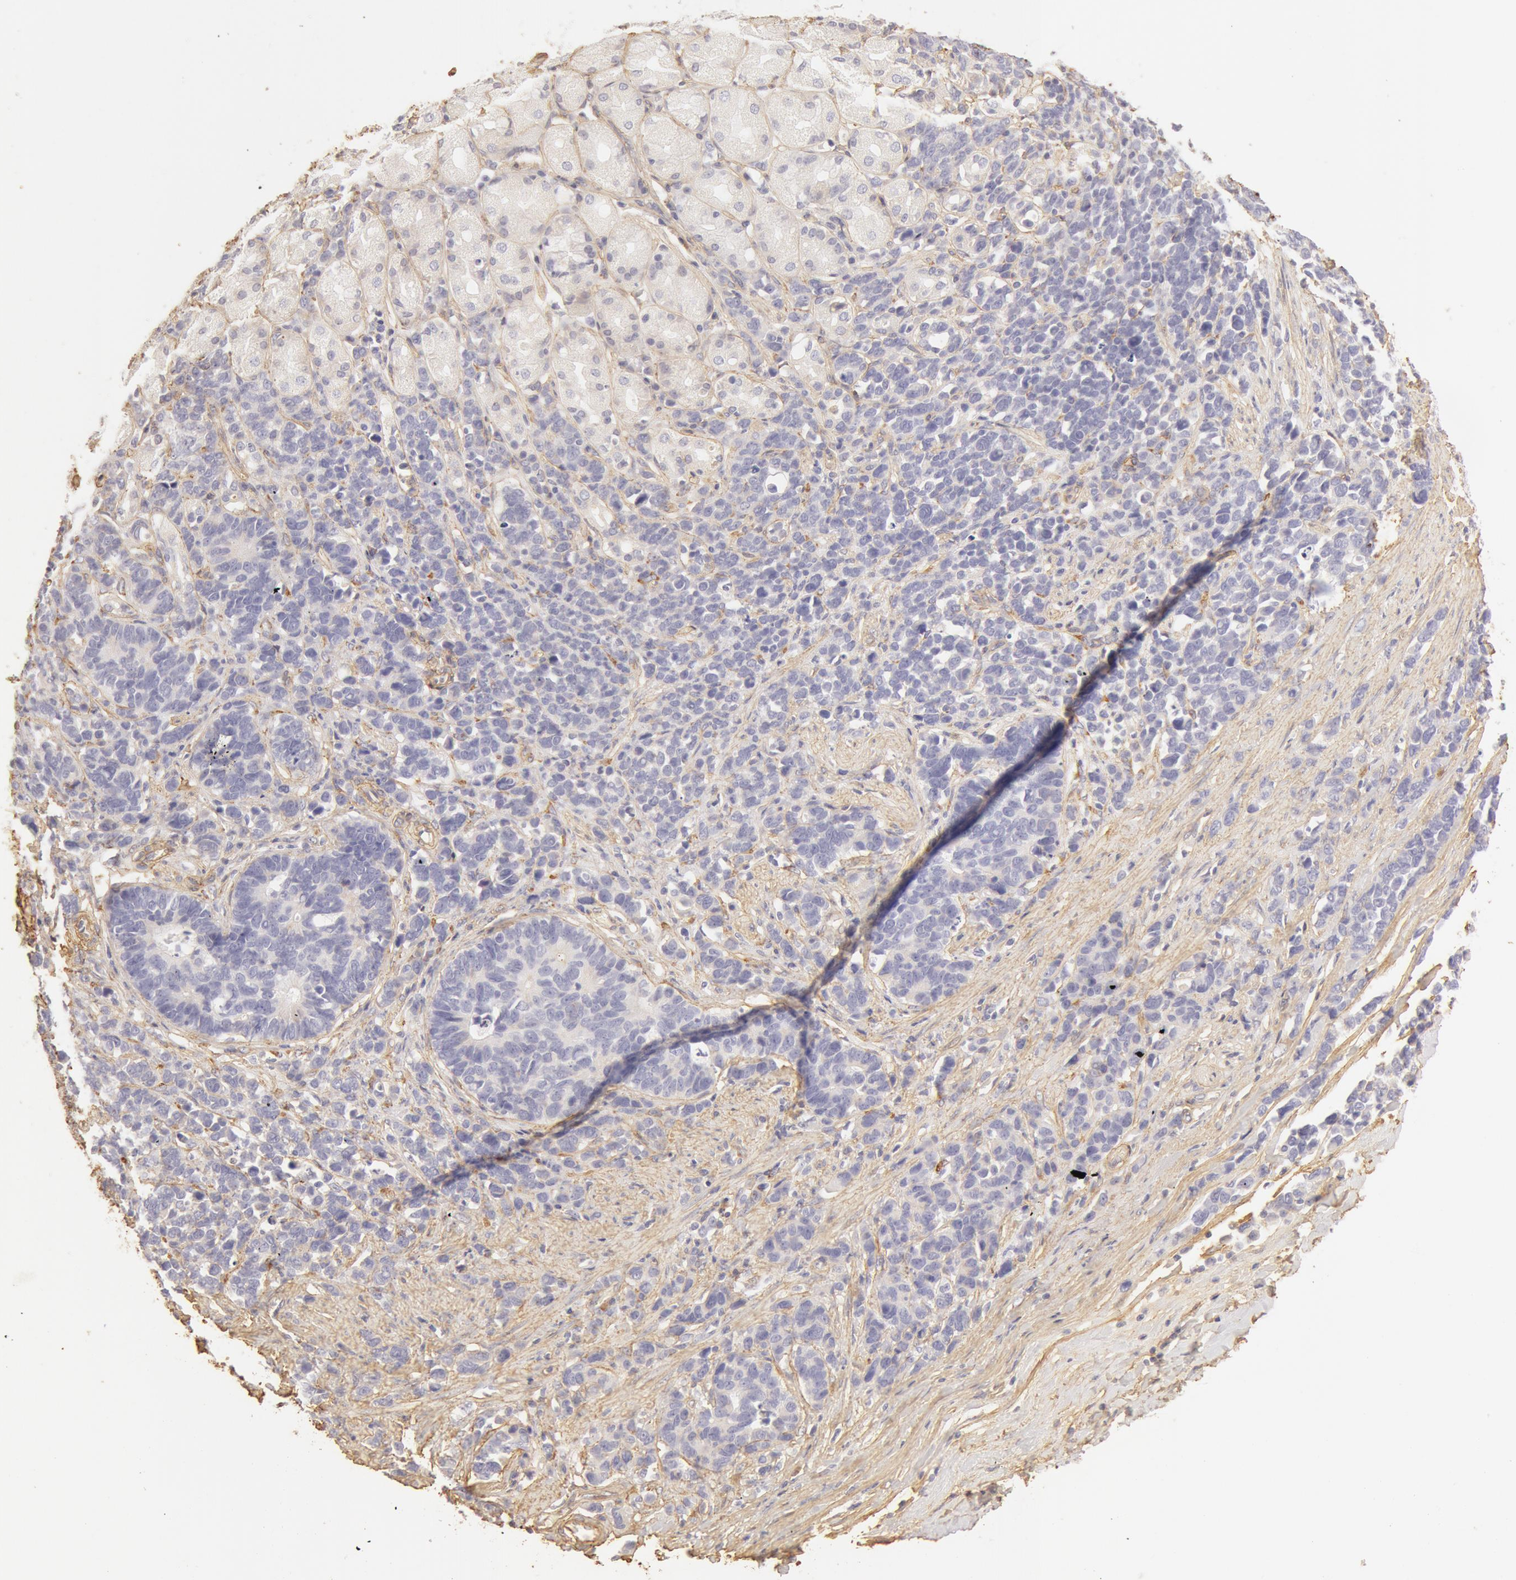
{"staining": {"intensity": "negative", "quantity": "none", "location": "none"}, "tissue": "stomach cancer", "cell_type": "Tumor cells", "image_type": "cancer", "snomed": [{"axis": "morphology", "description": "Adenocarcinoma, NOS"}, {"axis": "topography", "description": "Stomach, upper"}], "caption": "The photomicrograph reveals no staining of tumor cells in stomach cancer.", "gene": "COL4A1", "patient": {"sex": "male", "age": 71}}